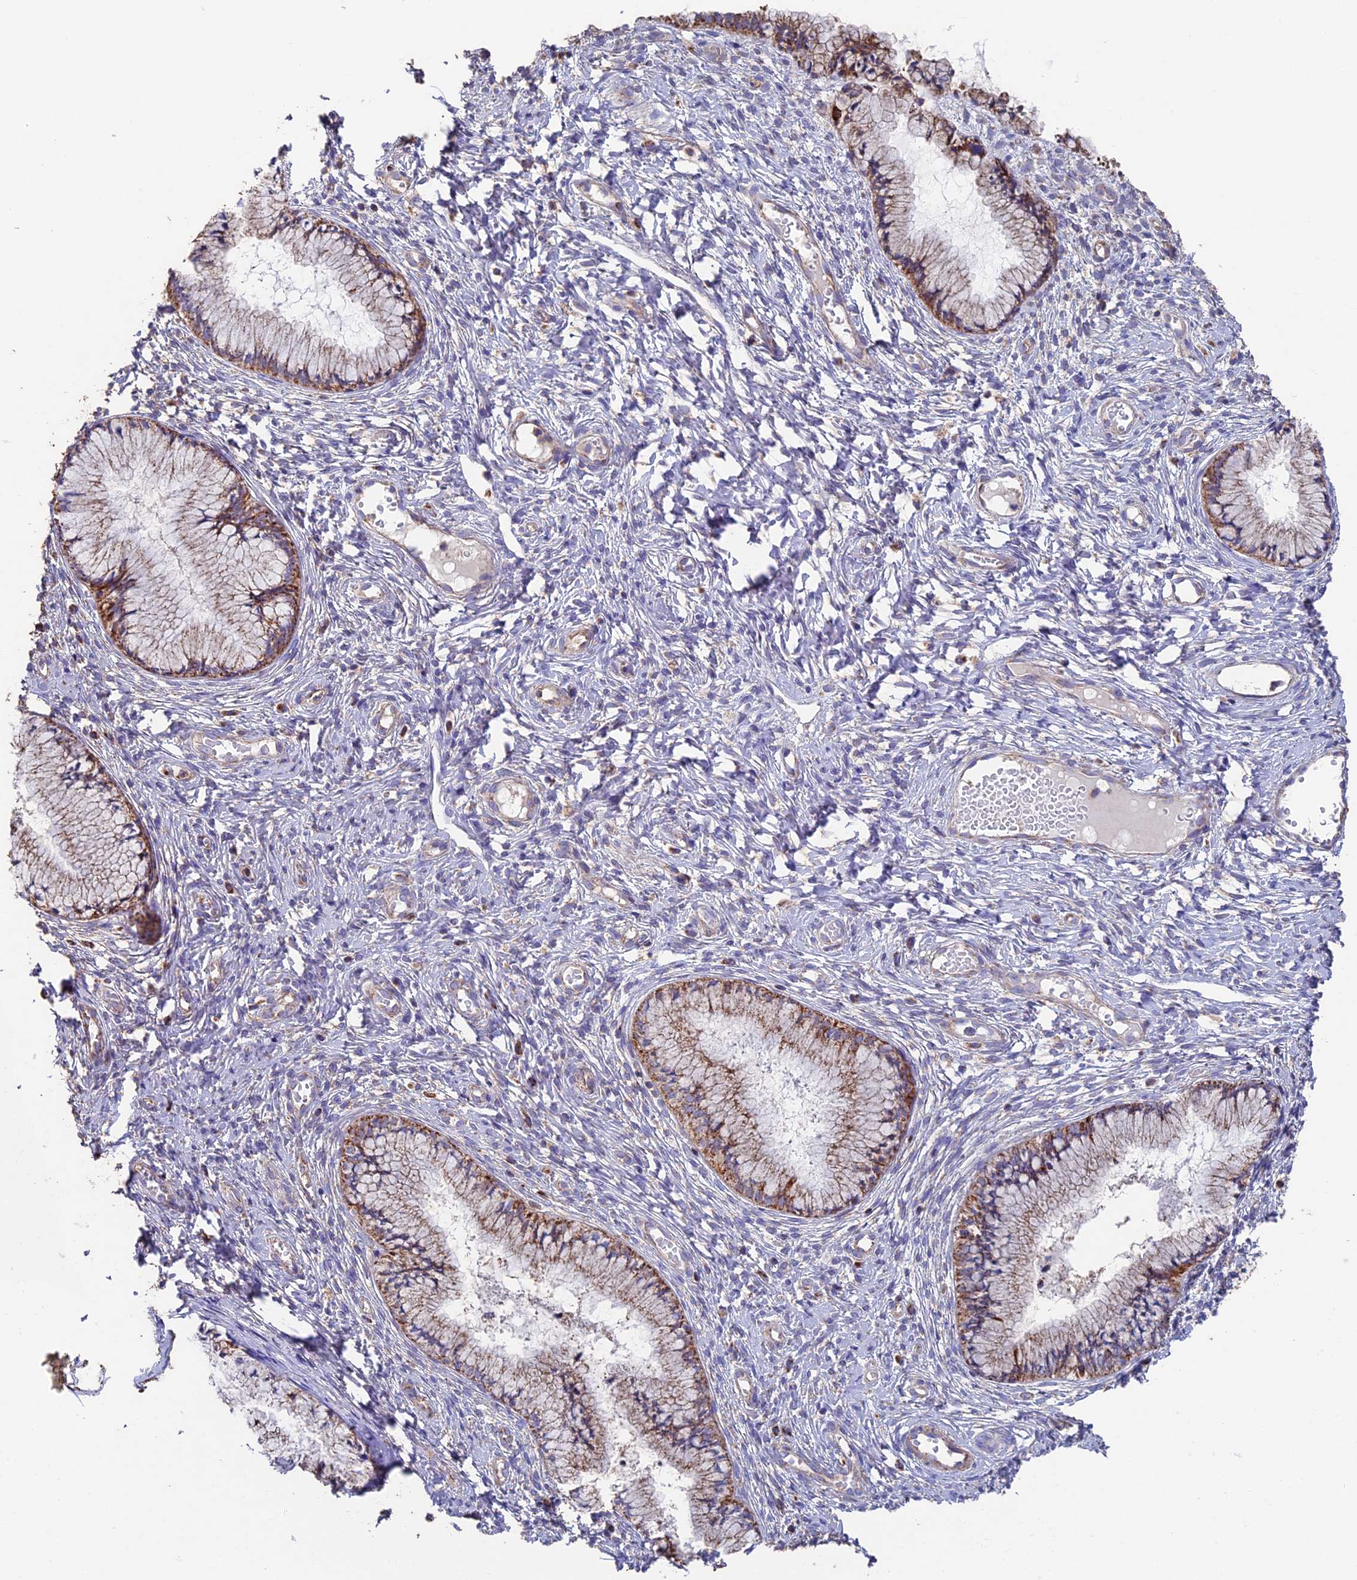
{"staining": {"intensity": "moderate", "quantity": ">75%", "location": "cytoplasmic/membranous"}, "tissue": "cervix", "cell_type": "Glandular cells", "image_type": "normal", "snomed": [{"axis": "morphology", "description": "Normal tissue, NOS"}, {"axis": "topography", "description": "Cervix"}], "caption": "Immunohistochemical staining of benign cervix demonstrates medium levels of moderate cytoplasmic/membranous expression in about >75% of glandular cells.", "gene": "ADAT1", "patient": {"sex": "female", "age": 42}}